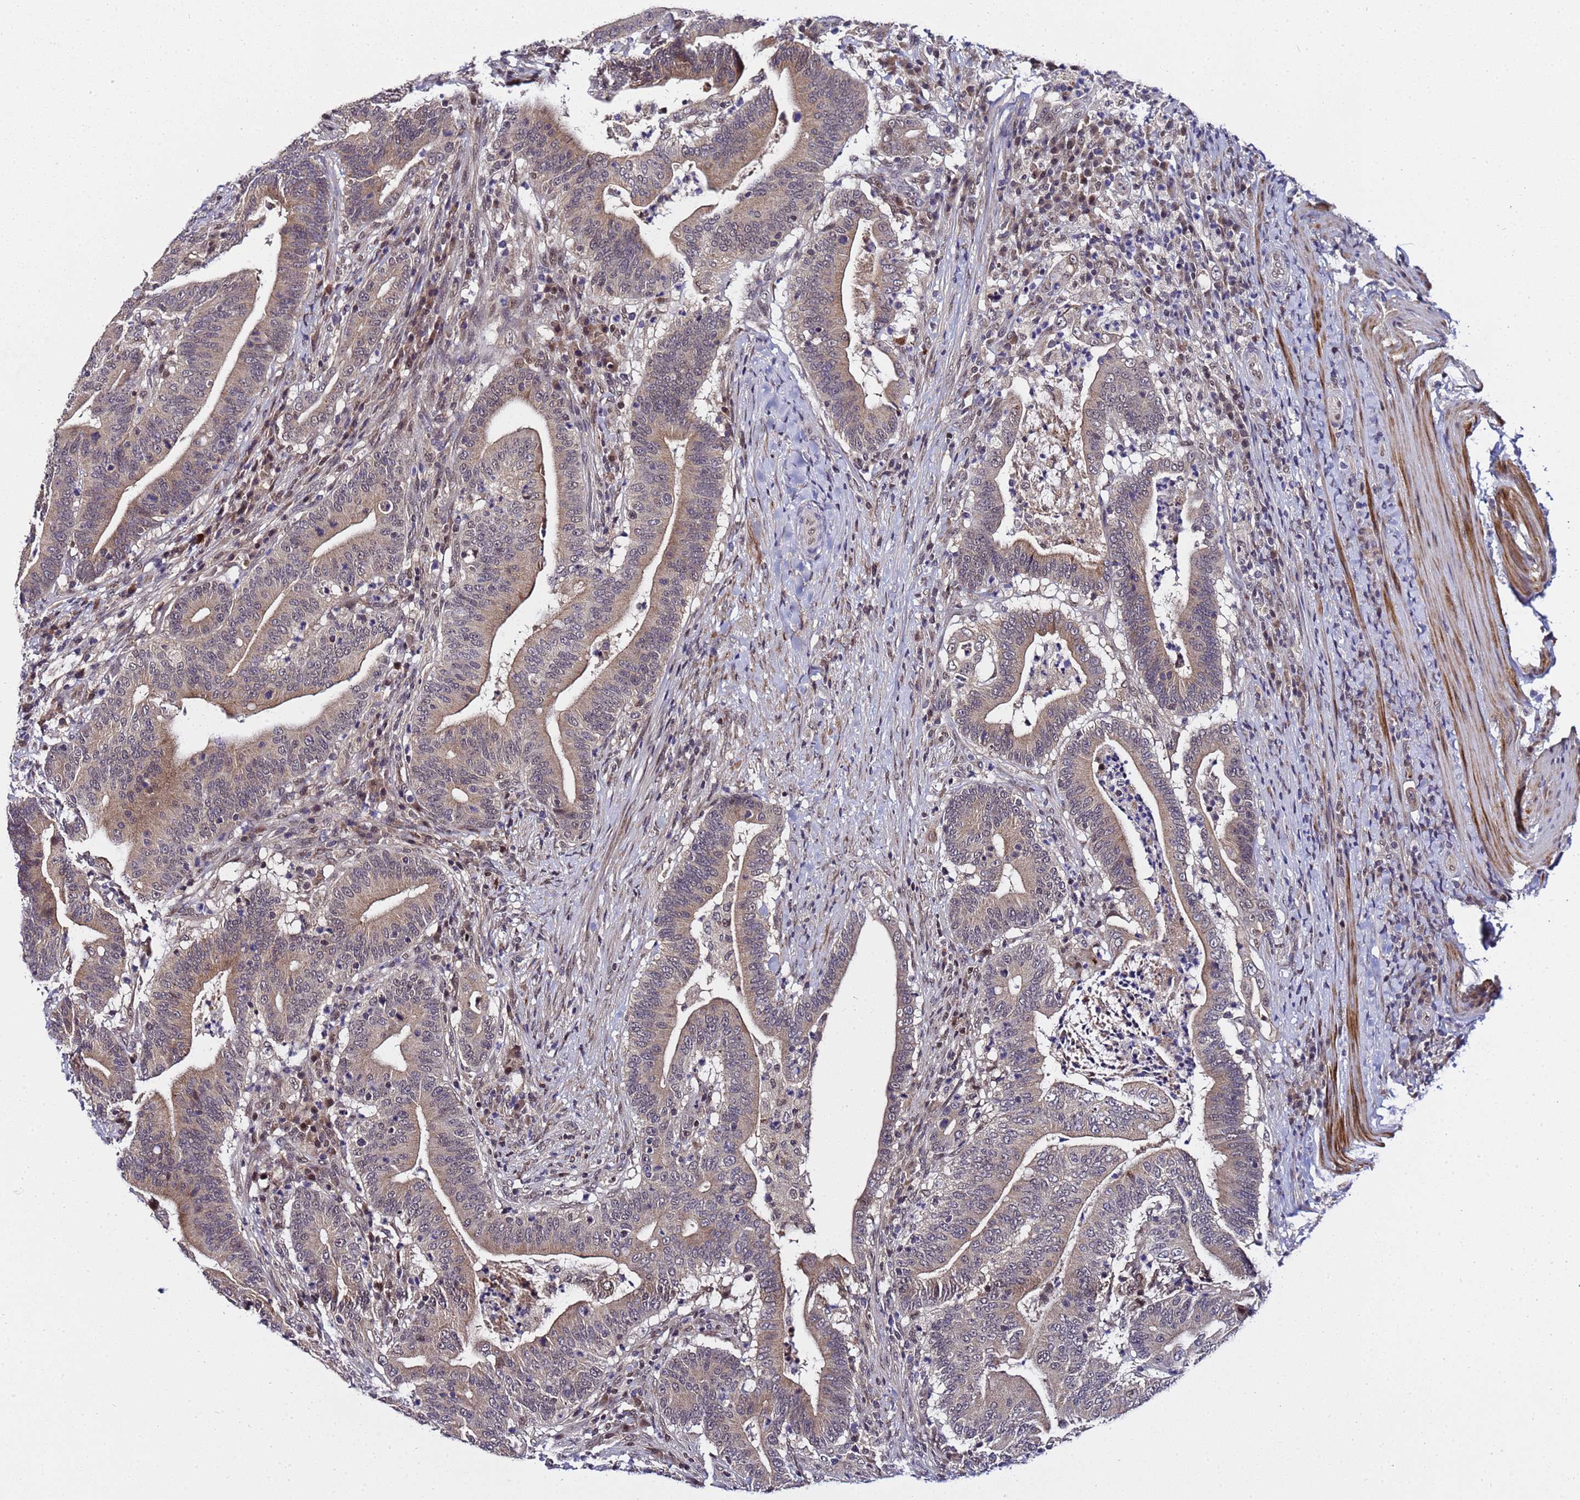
{"staining": {"intensity": "moderate", "quantity": "25%-75%", "location": "cytoplasmic/membranous,nuclear"}, "tissue": "colorectal cancer", "cell_type": "Tumor cells", "image_type": "cancer", "snomed": [{"axis": "morphology", "description": "Adenocarcinoma, NOS"}, {"axis": "topography", "description": "Colon"}], "caption": "IHC (DAB (3,3'-diaminobenzidine)) staining of human adenocarcinoma (colorectal) shows moderate cytoplasmic/membranous and nuclear protein positivity in about 25%-75% of tumor cells.", "gene": "ANAPC13", "patient": {"sex": "female", "age": 66}}